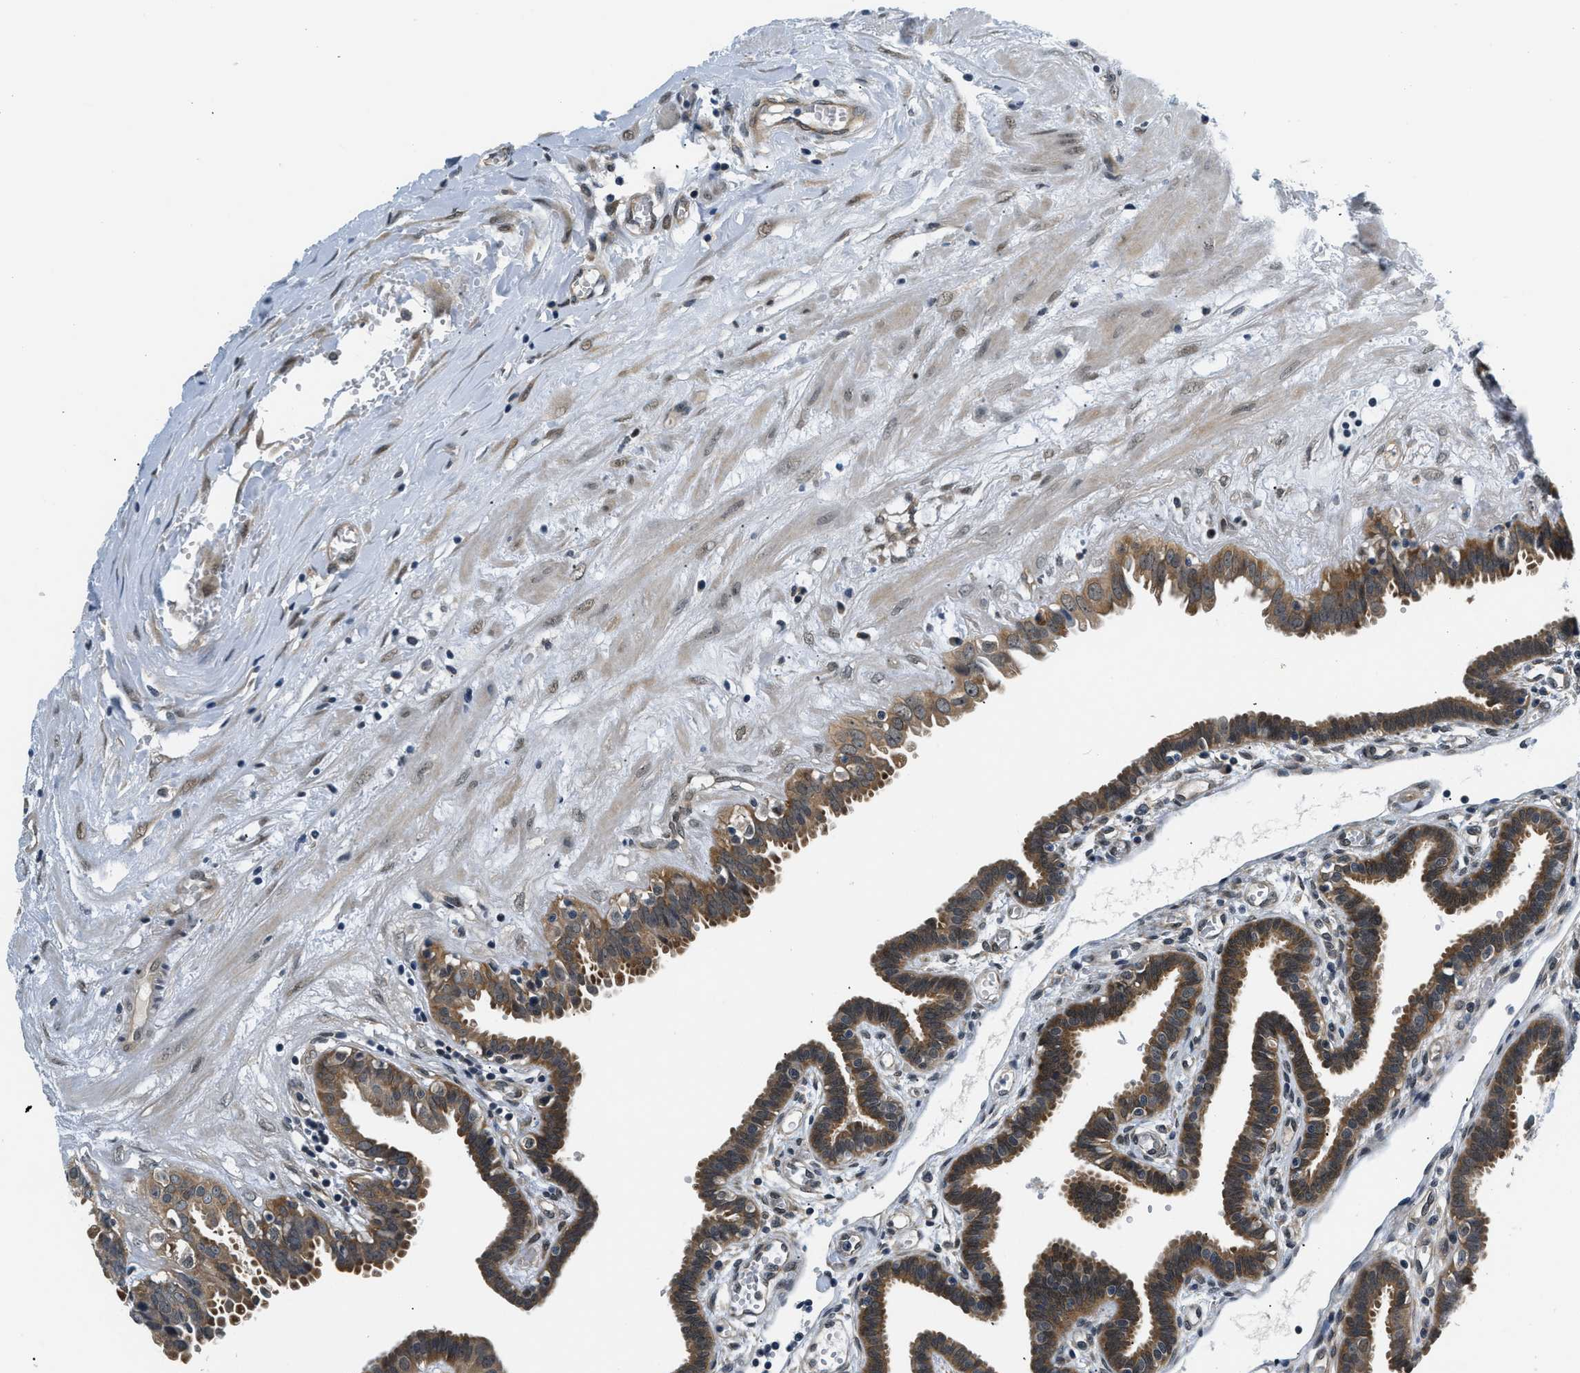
{"staining": {"intensity": "moderate", "quantity": ">75%", "location": "cytoplasmic/membranous"}, "tissue": "fallopian tube", "cell_type": "Glandular cells", "image_type": "normal", "snomed": [{"axis": "morphology", "description": "Normal tissue, NOS"}, {"axis": "topography", "description": "Fallopian tube"}, {"axis": "topography", "description": "Placenta"}], "caption": "Glandular cells display medium levels of moderate cytoplasmic/membranous staining in approximately >75% of cells in normal fallopian tube. (DAB IHC, brown staining for protein, blue staining for nuclei).", "gene": "SMAD4", "patient": {"sex": "female", "age": 32}}